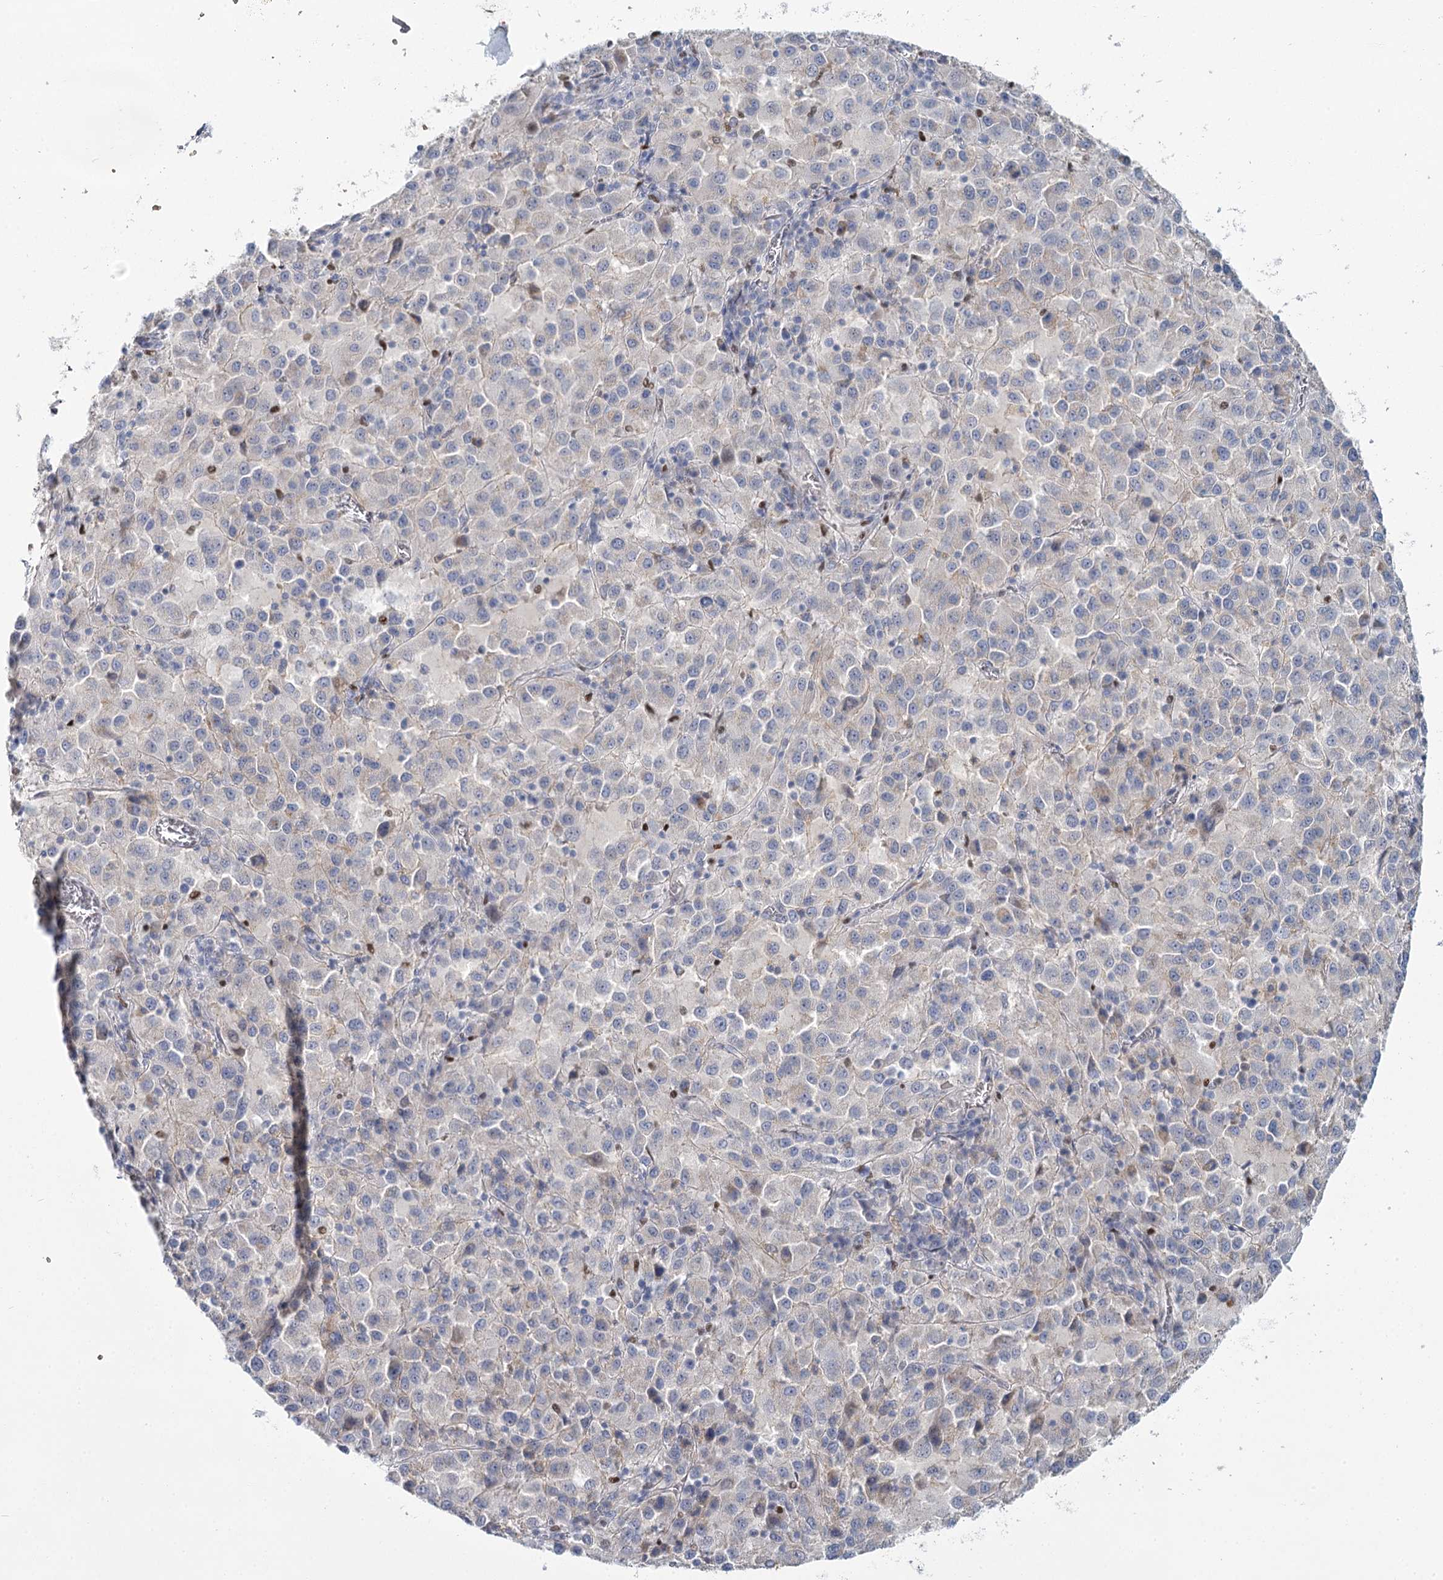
{"staining": {"intensity": "negative", "quantity": "none", "location": "none"}, "tissue": "melanoma", "cell_type": "Tumor cells", "image_type": "cancer", "snomed": [{"axis": "morphology", "description": "Malignant melanoma, Metastatic site"}, {"axis": "topography", "description": "Lung"}], "caption": "This is a micrograph of immunohistochemistry (IHC) staining of malignant melanoma (metastatic site), which shows no staining in tumor cells.", "gene": "IGSF3", "patient": {"sex": "male", "age": 64}}